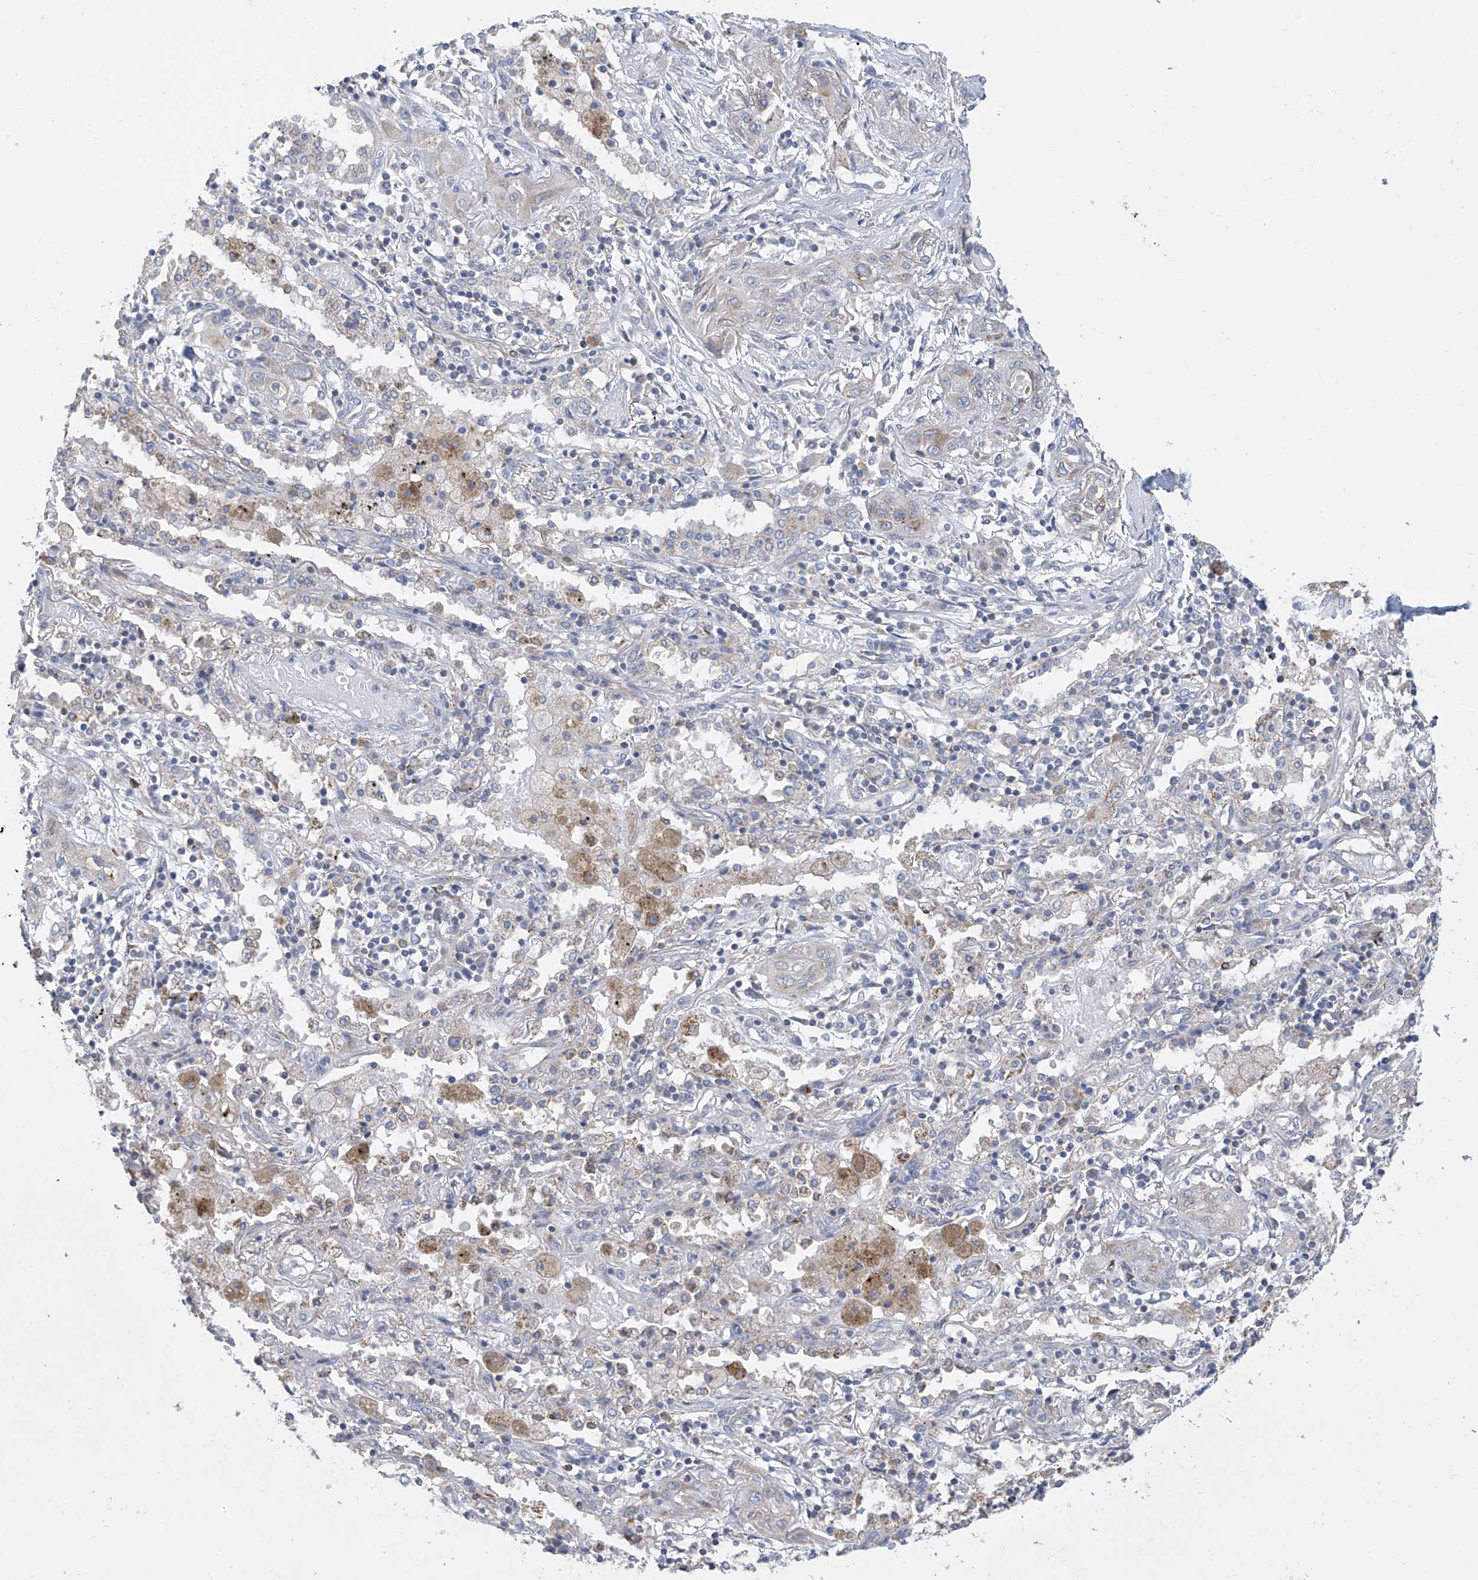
{"staining": {"intensity": "weak", "quantity": "<25%", "location": "cytoplasmic/membranous"}, "tissue": "lung cancer", "cell_type": "Tumor cells", "image_type": "cancer", "snomed": [{"axis": "morphology", "description": "Squamous cell carcinoma, NOS"}, {"axis": "topography", "description": "Lung"}], "caption": "Tumor cells show no significant expression in lung cancer (squamous cell carcinoma). Nuclei are stained in blue.", "gene": "ITM2B", "patient": {"sex": "female", "age": 47}}